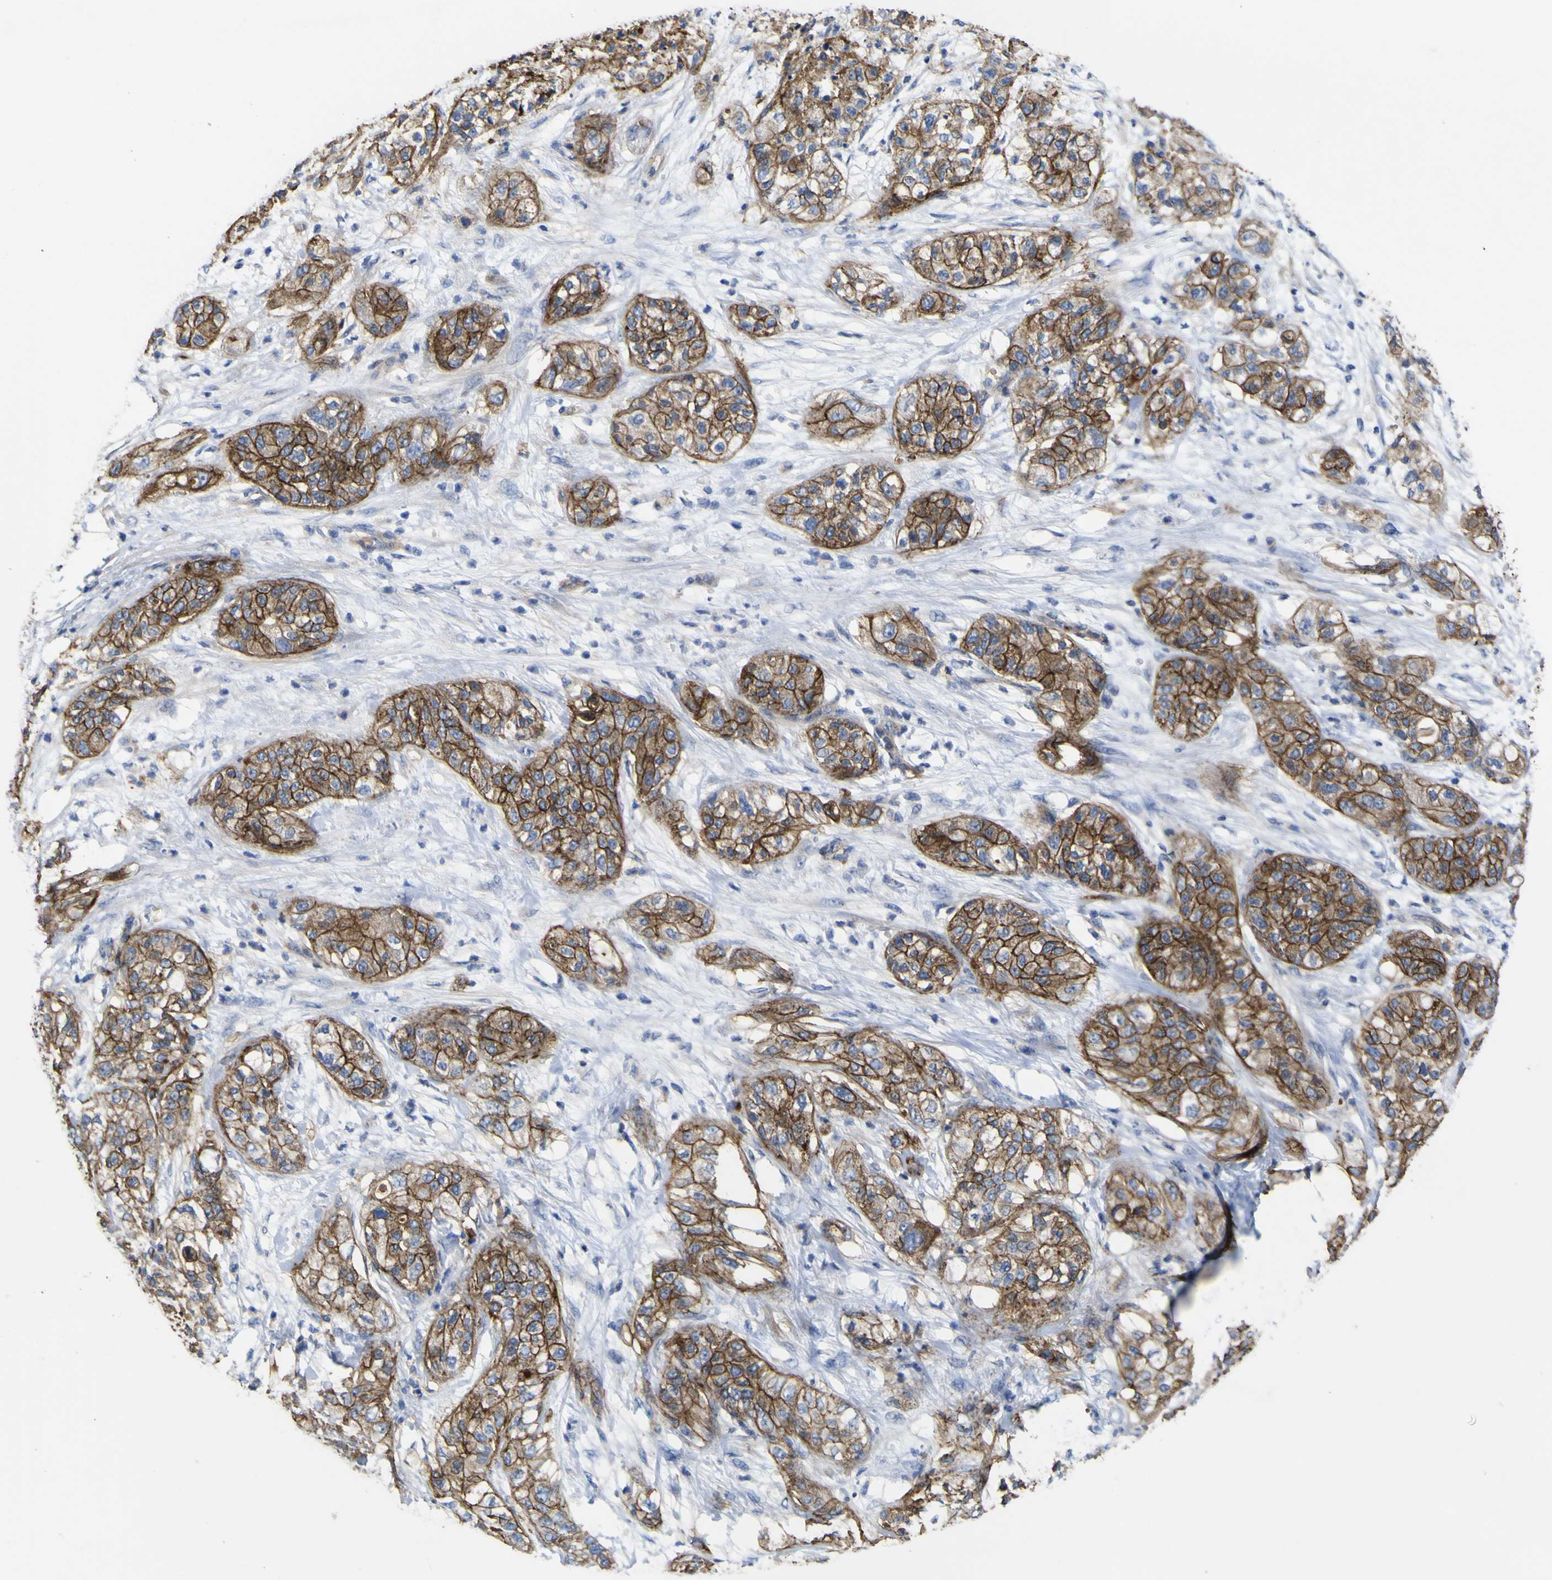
{"staining": {"intensity": "moderate", "quantity": ">75%", "location": "cytoplasmic/membranous"}, "tissue": "pancreatic cancer", "cell_type": "Tumor cells", "image_type": "cancer", "snomed": [{"axis": "morphology", "description": "Adenocarcinoma, NOS"}, {"axis": "topography", "description": "Pancreas"}], "caption": "An image of human pancreatic cancer (adenocarcinoma) stained for a protein displays moderate cytoplasmic/membranous brown staining in tumor cells.", "gene": "CD151", "patient": {"sex": "female", "age": 78}}